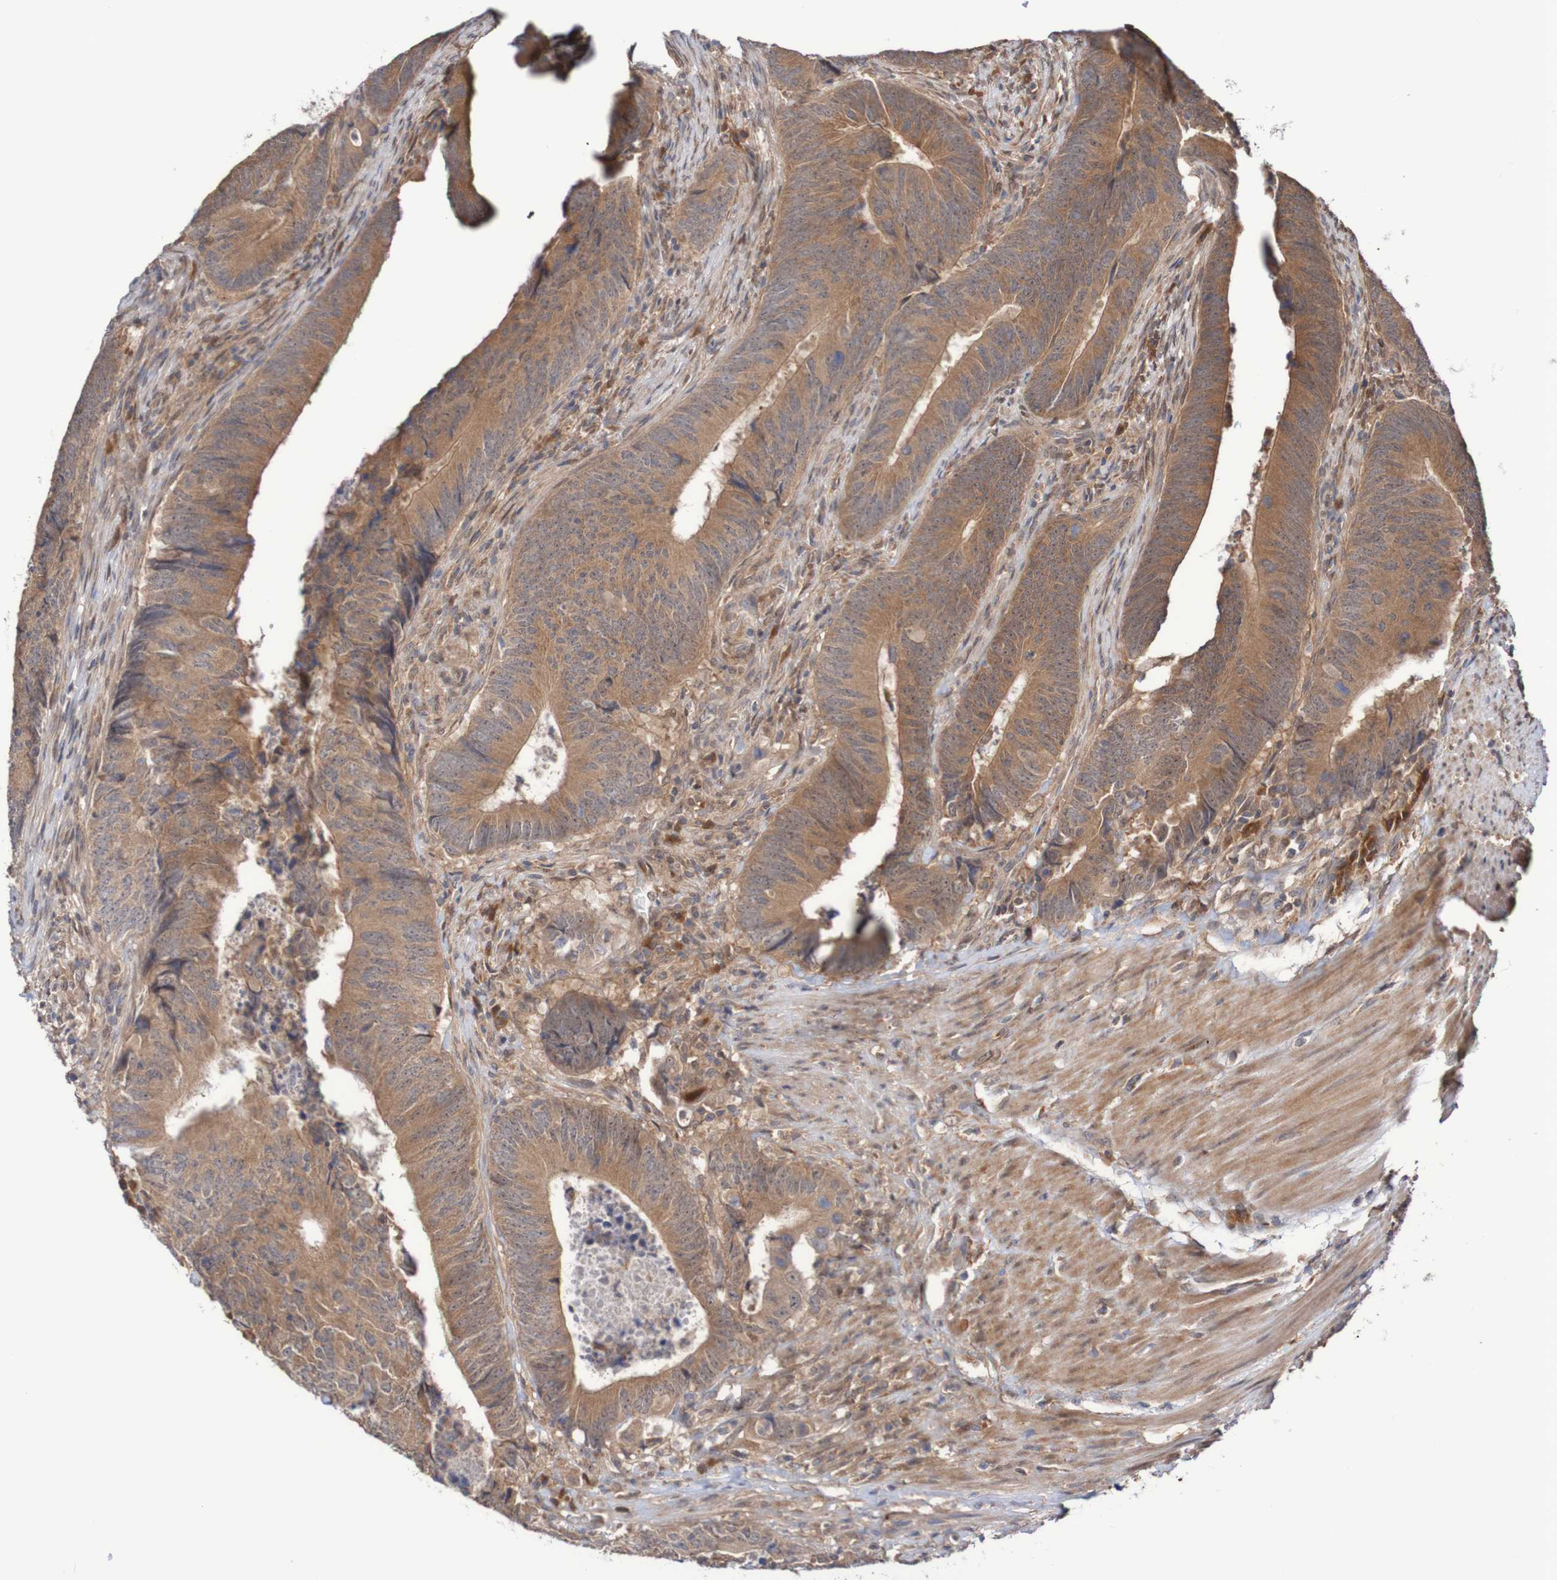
{"staining": {"intensity": "moderate", "quantity": ">75%", "location": "cytoplasmic/membranous"}, "tissue": "colorectal cancer", "cell_type": "Tumor cells", "image_type": "cancer", "snomed": [{"axis": "morphology", "description": "Normal tissue, NOS"}, {"axis": "morphology", "description": "Adenocarcinoma, NOS"}, {"axis": "topography", "description": "Colon"}], "caption": "A histopathology image of human colorectal adenocarcinoma stained for a protein reveals moderate cytoplasmic/membranous brown staining in tumor cells. (Stains: DAB in brown, nuclei in blue, Microscopy: brightfield microscopy at high magnification).", "gene": "PHPT1", "patient": {"sex": "male", "age": 56}}